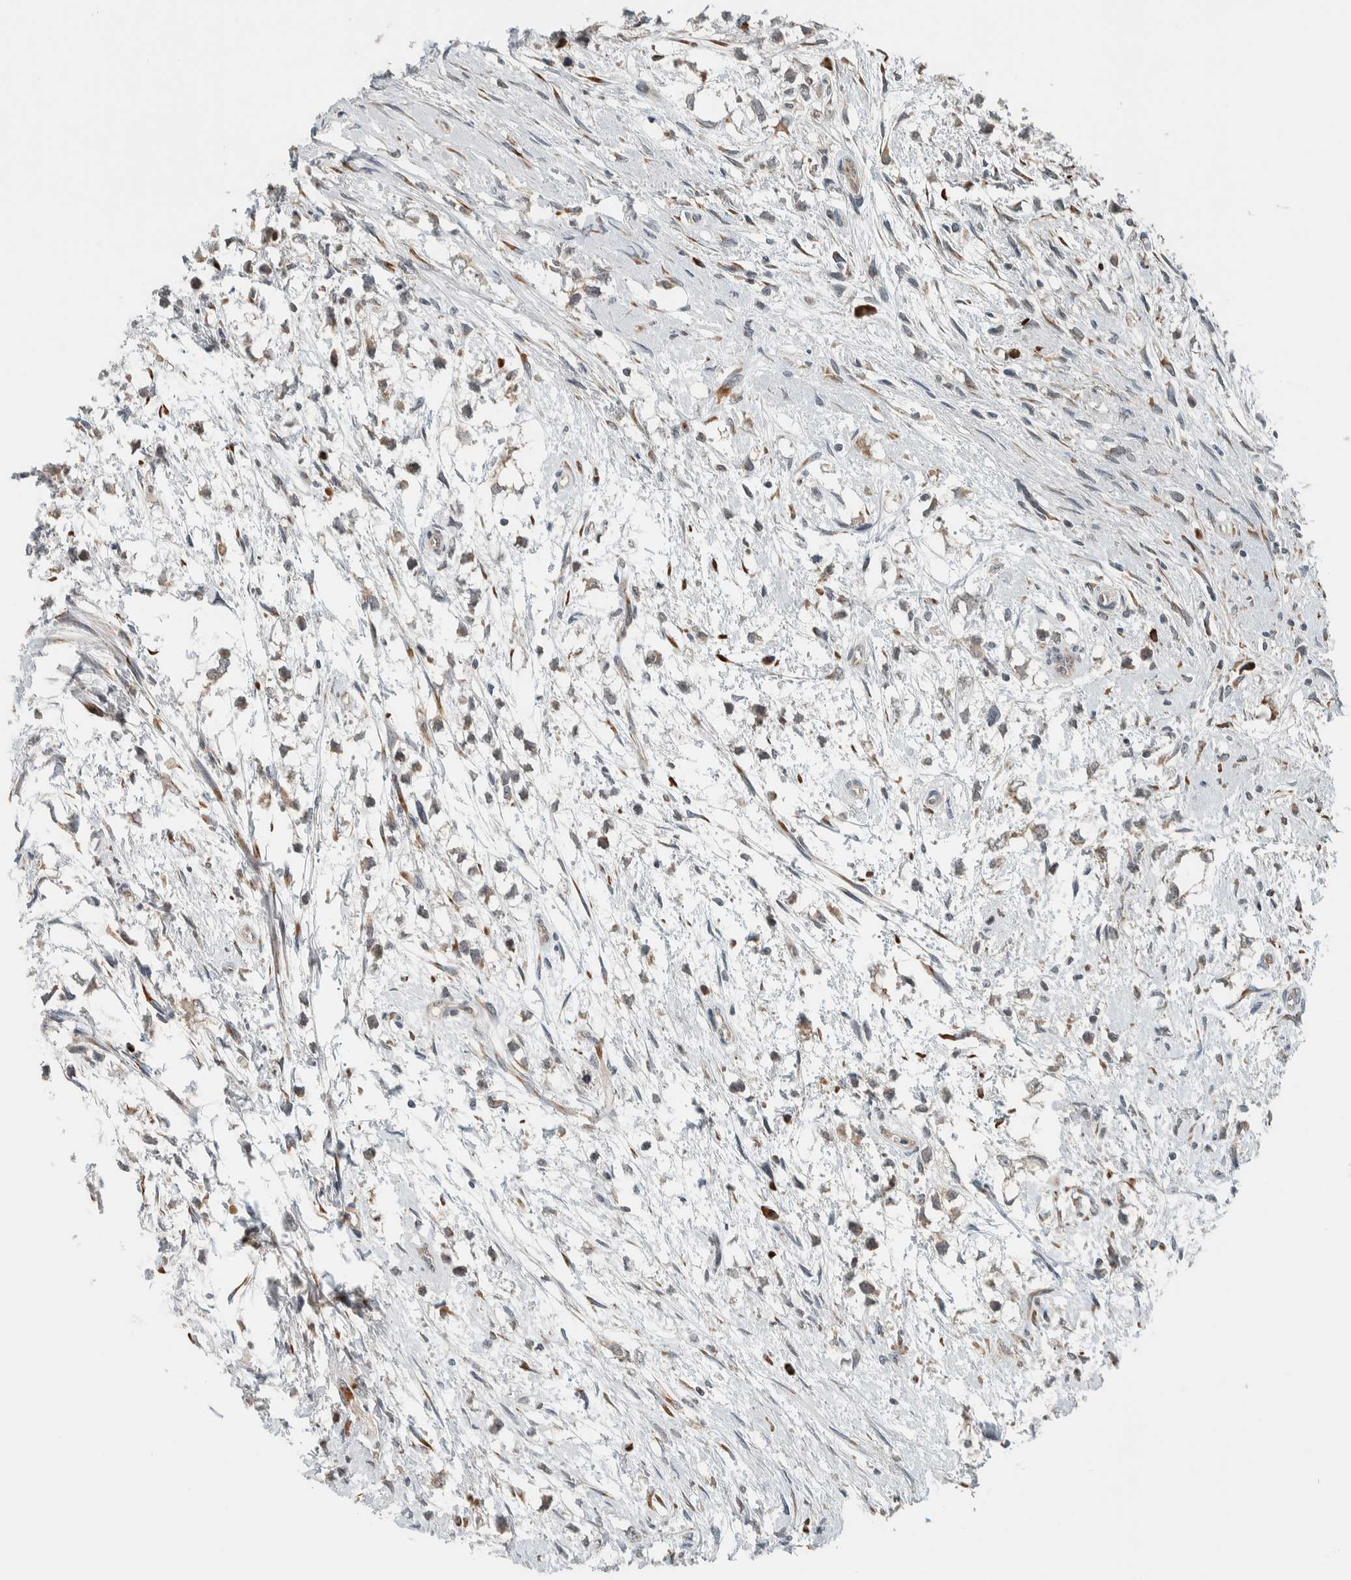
{"staining": {"intensity": "negative", "quantity": "none", "location": "none"}, "tissue": "testis cancer", "cell_type": "Tumor cells", "image_type": "cancer", "snomed": [{"axis": "morphology", "description": "Seminoma, NOS"}, {"axis": "morphology", "description": "Carcinoma, Embryonal, NOS"}, {"axis": "topography", "description": "Testis"}], "caption": "Embryonal carcinoma (testis) was stained to show a protein in brown. There is no significant positivity in tumor cells.", "gene": "CTBP2", "patient": {"sex": "male", "age": 51}}